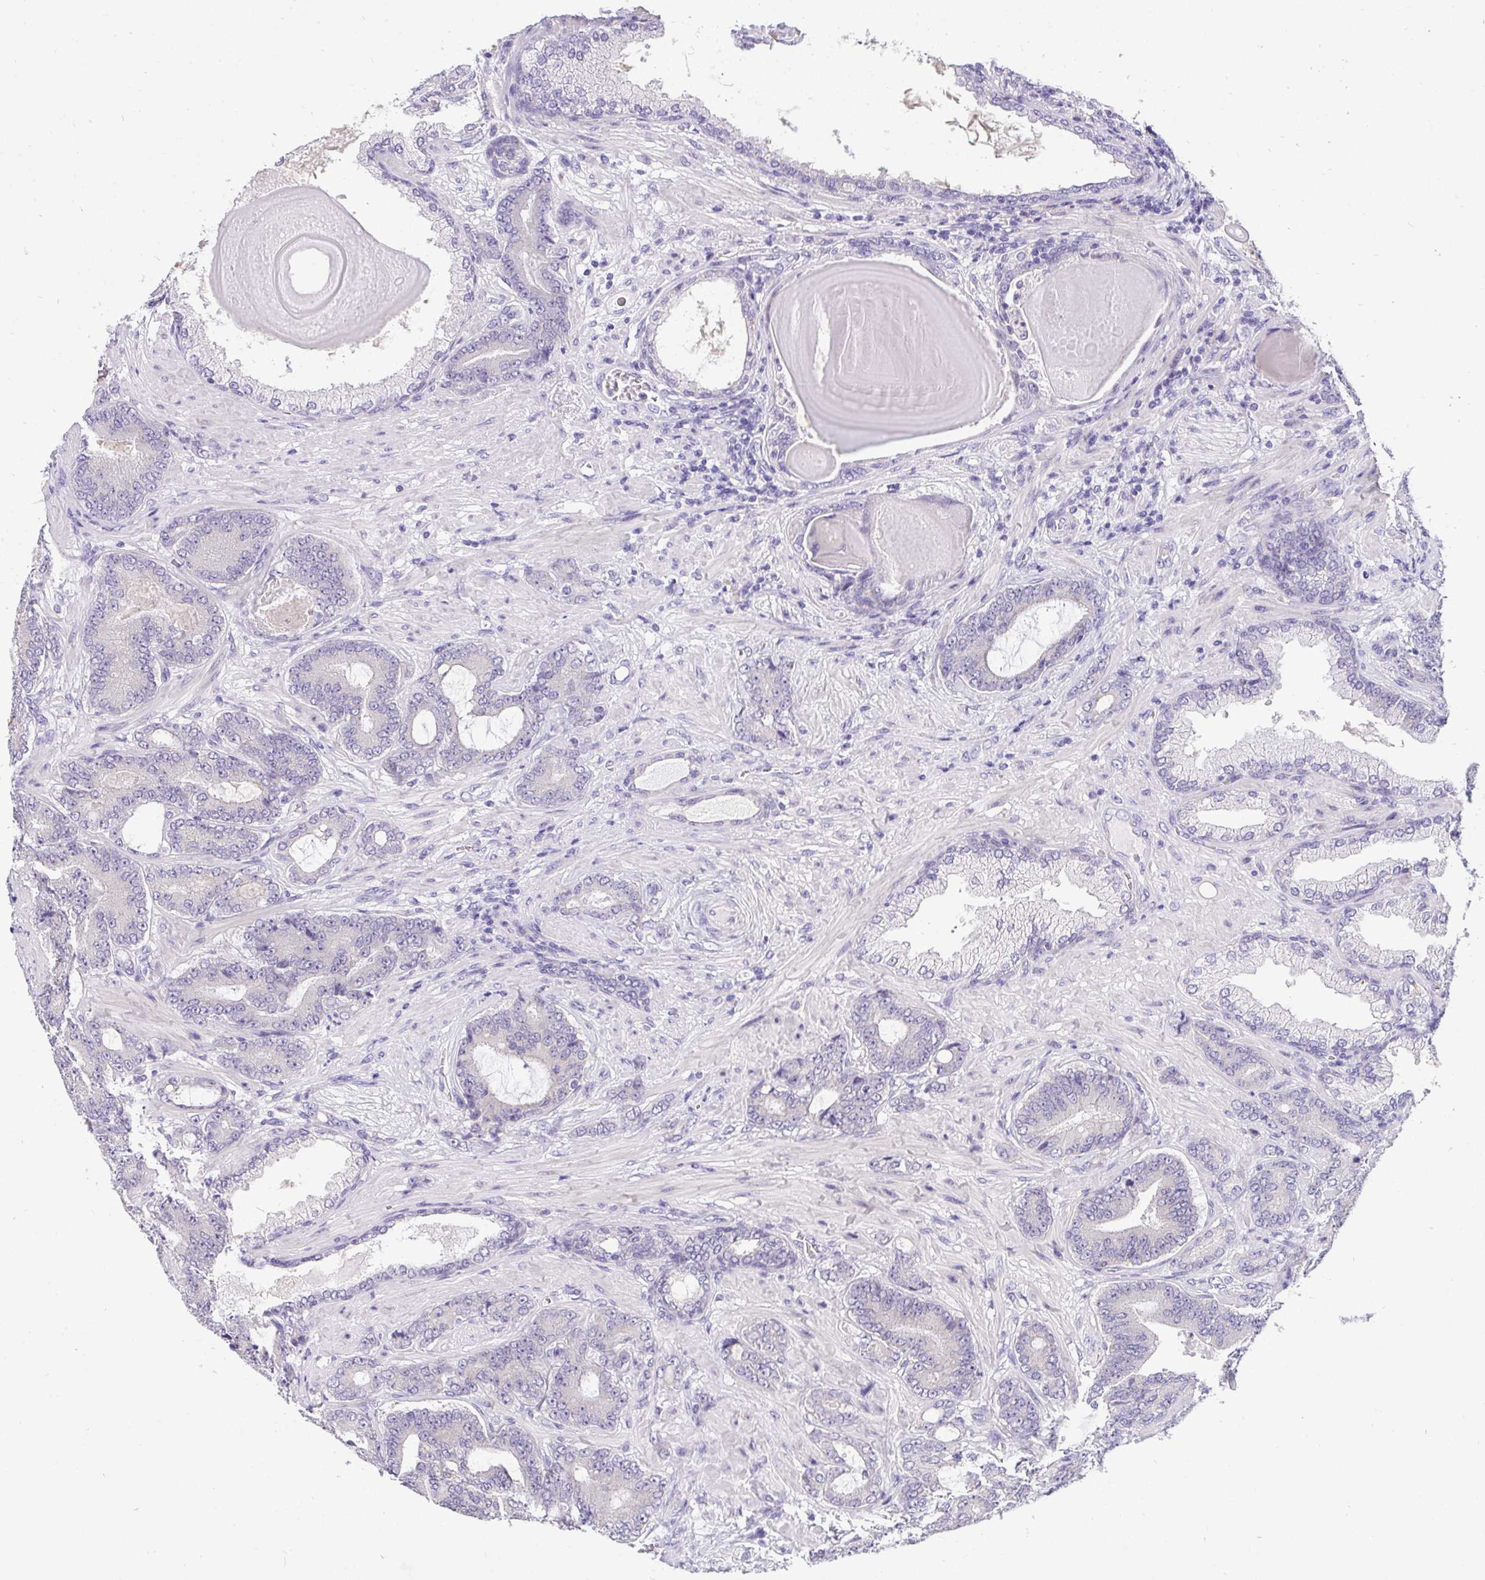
{"staining": {"intensity": "negative", "quantity": "none", "location": "none"}, "tissue": "prostate cancer", "cell_type": "Tumor cells", "image_type": "cancer", "snomed": [{"axis": "morphology", "description": "Adenocarcinoma, High grade"}, {"axis": "topography", "description": "Prostate"}], "caption": "A photomicrograph of prostate high-grade adenocarcinoma stained for a protein exhibits no brown staining in tumor cells. Brightfield microscopy of immunohistochemistry stained with DAB (3,3'-diaminobenzidine) (brown) and hematoxylin (blue), captured at high magnification.", "gene": "VGLL3", "patient": {"sex": "male", "age": 62}}